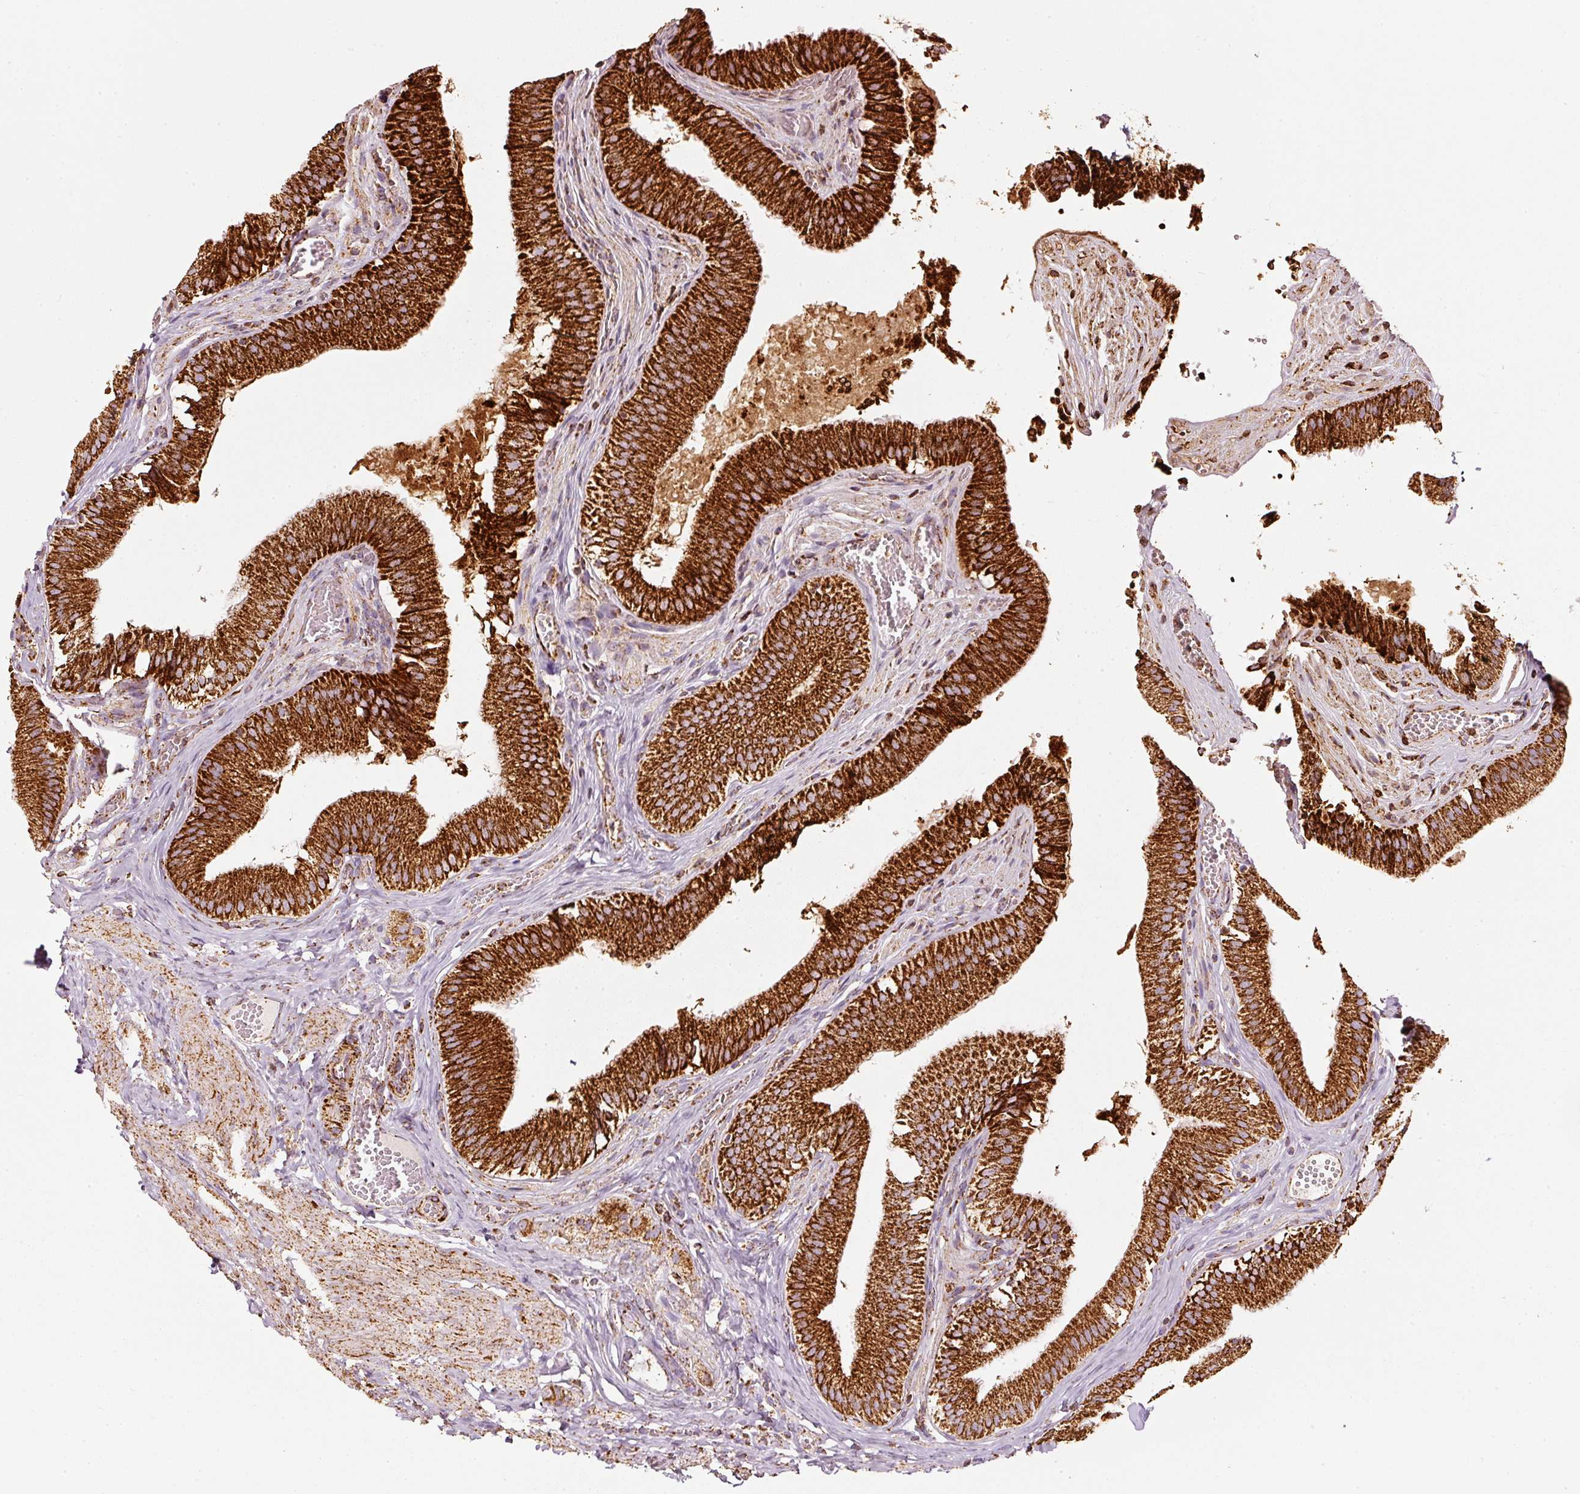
{"staining": {"intensity": "strong", "quantity": ">75%", "location": "cytoplasmic/membranous"}, "tissue": "gallbladder", "cell_type": "Glandular cells", "image_type": "normal", "snomed": [{"axis": "morphology", "description": "Normal tissue, NOS"}, {"axis": "topography", "description": "Gallbladder"}, {"axis": "topography", "description": "Peripheral nerve tissue"}], "caption": "Approximately >75% of glandular cells in normal human gallbladder demonstrate strong cytoplasmic/membranous protein staining as visualized by brown immunohistochemical staining.", "gene": "UQCRC1", "patient": {"sex": "male", "age": 17}}